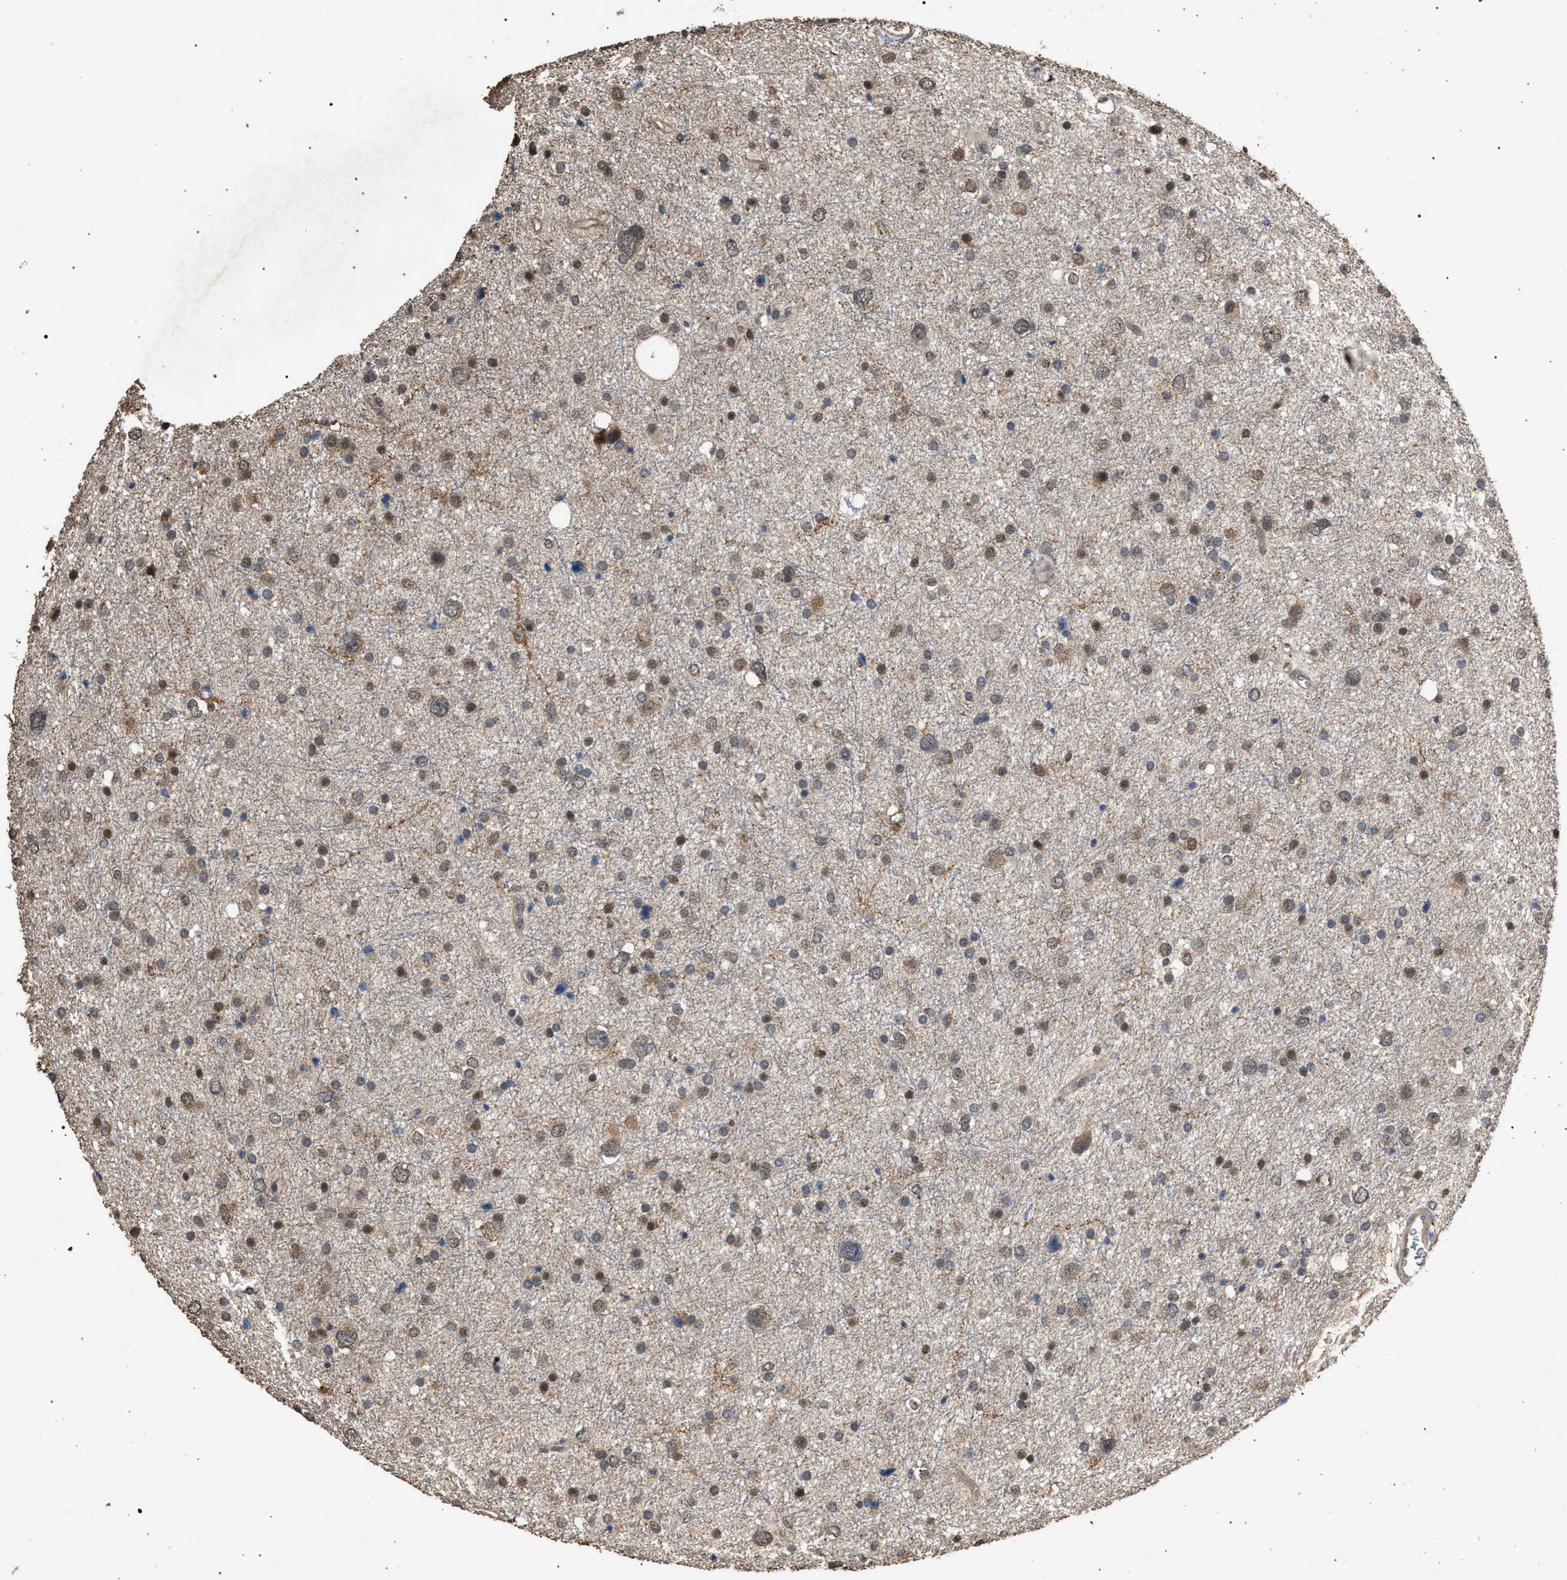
{"staining": {"intensity": "weak", "quantity": ">75%", "location": "cytoplasmic/membranous,nuclear"}, "tissue": "glioma", "cell_type": "Tumor cells", "image_type": "cancer", "snomed": [{"axis": "morphology", "description": "Glioma, malignant, Low grade"}, {"axis": "topography", "description": "Brain"}], "caption": "DAB immunohistochemical staining of malignant low-grade glioma shows weak cytoplasmic/membranous and nuclear protein positivity in approximately >75% of tumor cells.", "gene": "NAA35", "patient": {"sex": "female", "age": 37}}